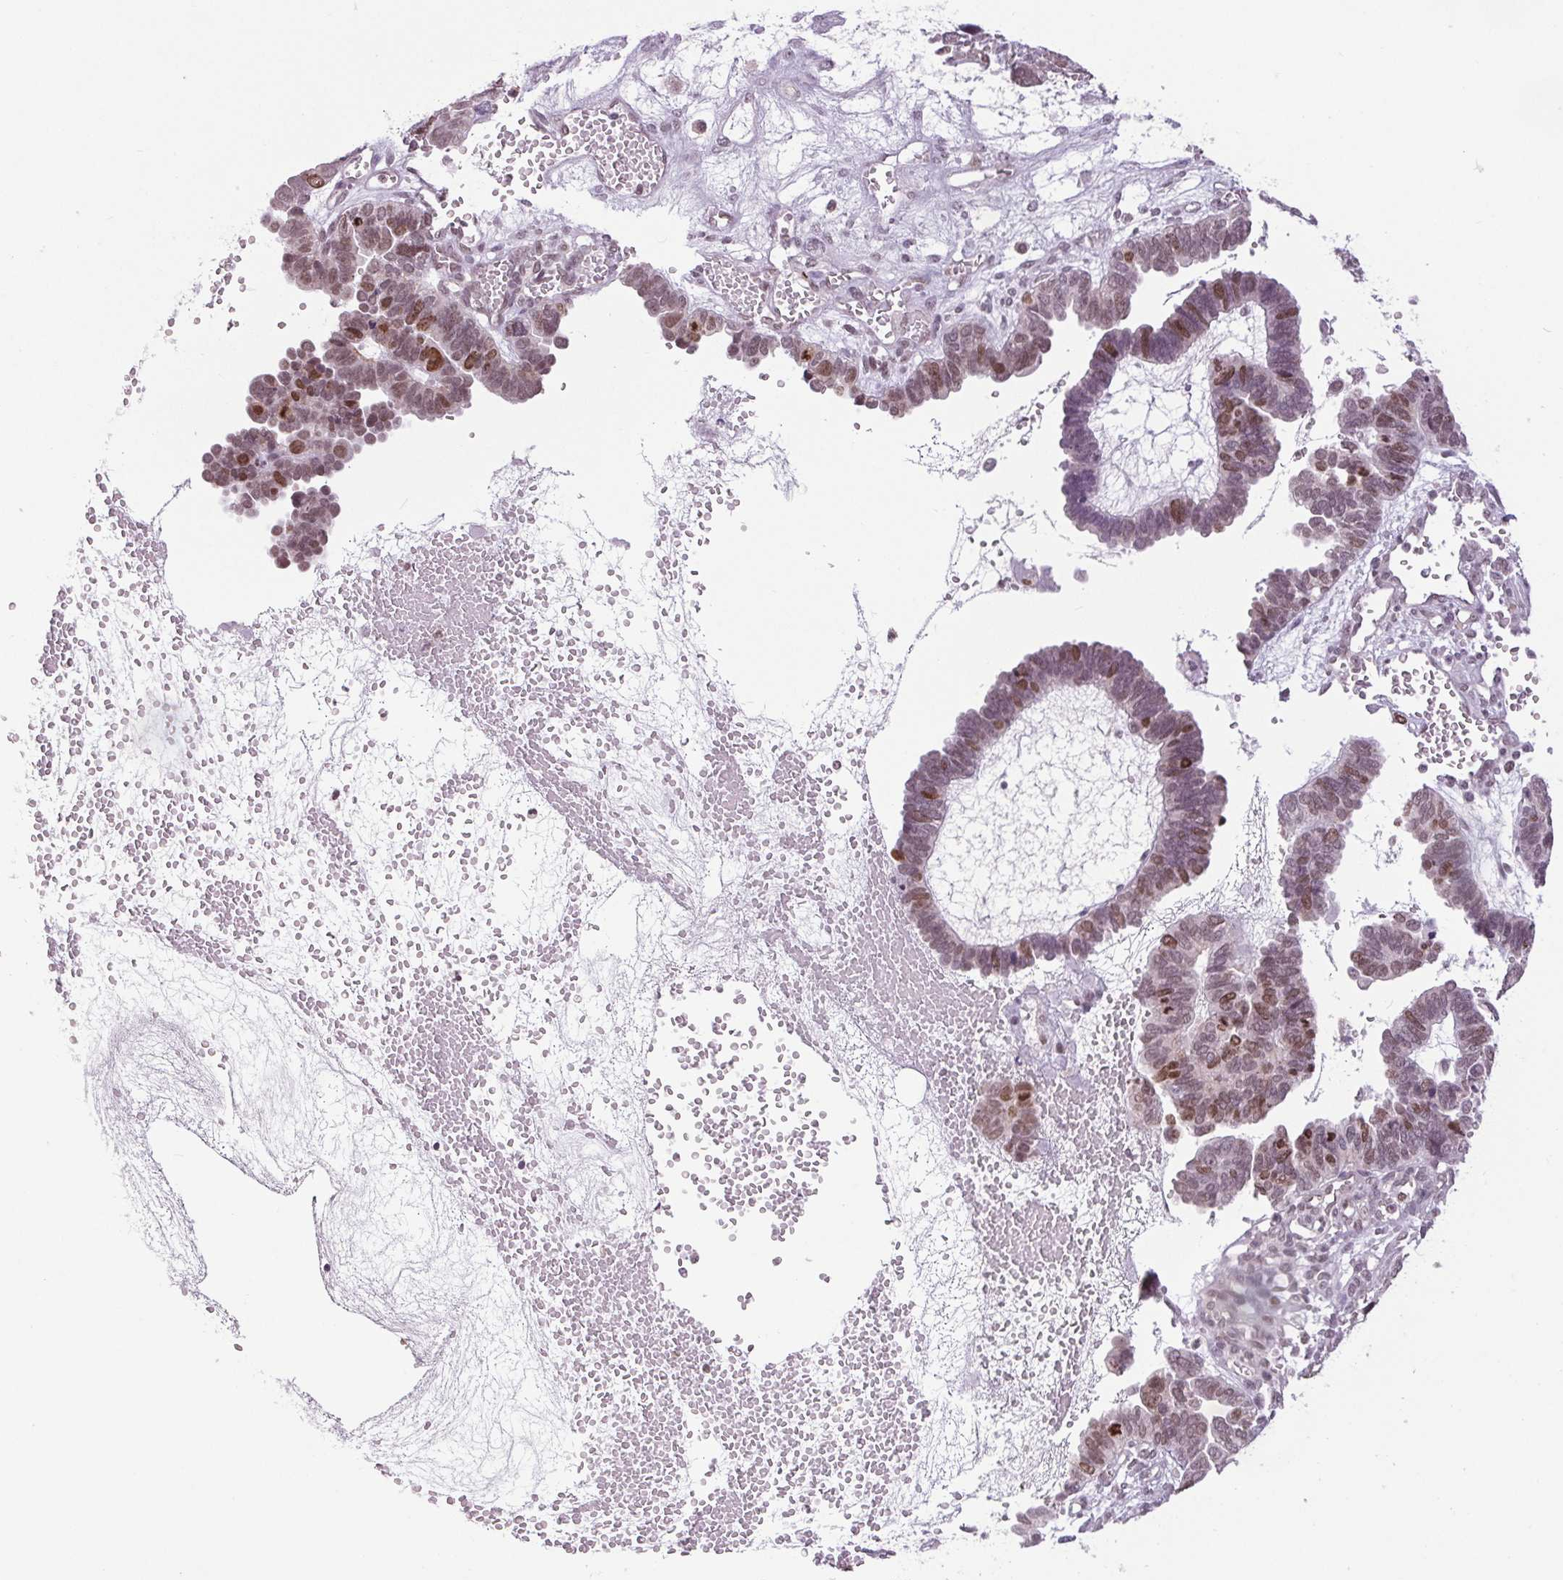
{"staining": {"intensity": "moderate", "quantity": ">75%", "location": "nuclear"}, "tissue": "ovarian cancer", "cell_type": "Tumor cells", "image_type": "cancer", "snomed": [{"axis": "morphology", "description": "Cystadenocarcinoma, serous, NOS"}, {"axis": "topography", "description": "Ovary"}], "caption": "An IHC photomicrograph of tumor tissue is shown. Protein staining in brown labels moderate nuclear positivity in ovarian cancer (serous cystadenocarcinoma) within tumor cells. Using DAB (brown) and hematoxylin (blue) stains, captured at high magnification using brightfield microscopy.", "gene": "SMIM6", "patient": {"sex": "female", "age": 51}}